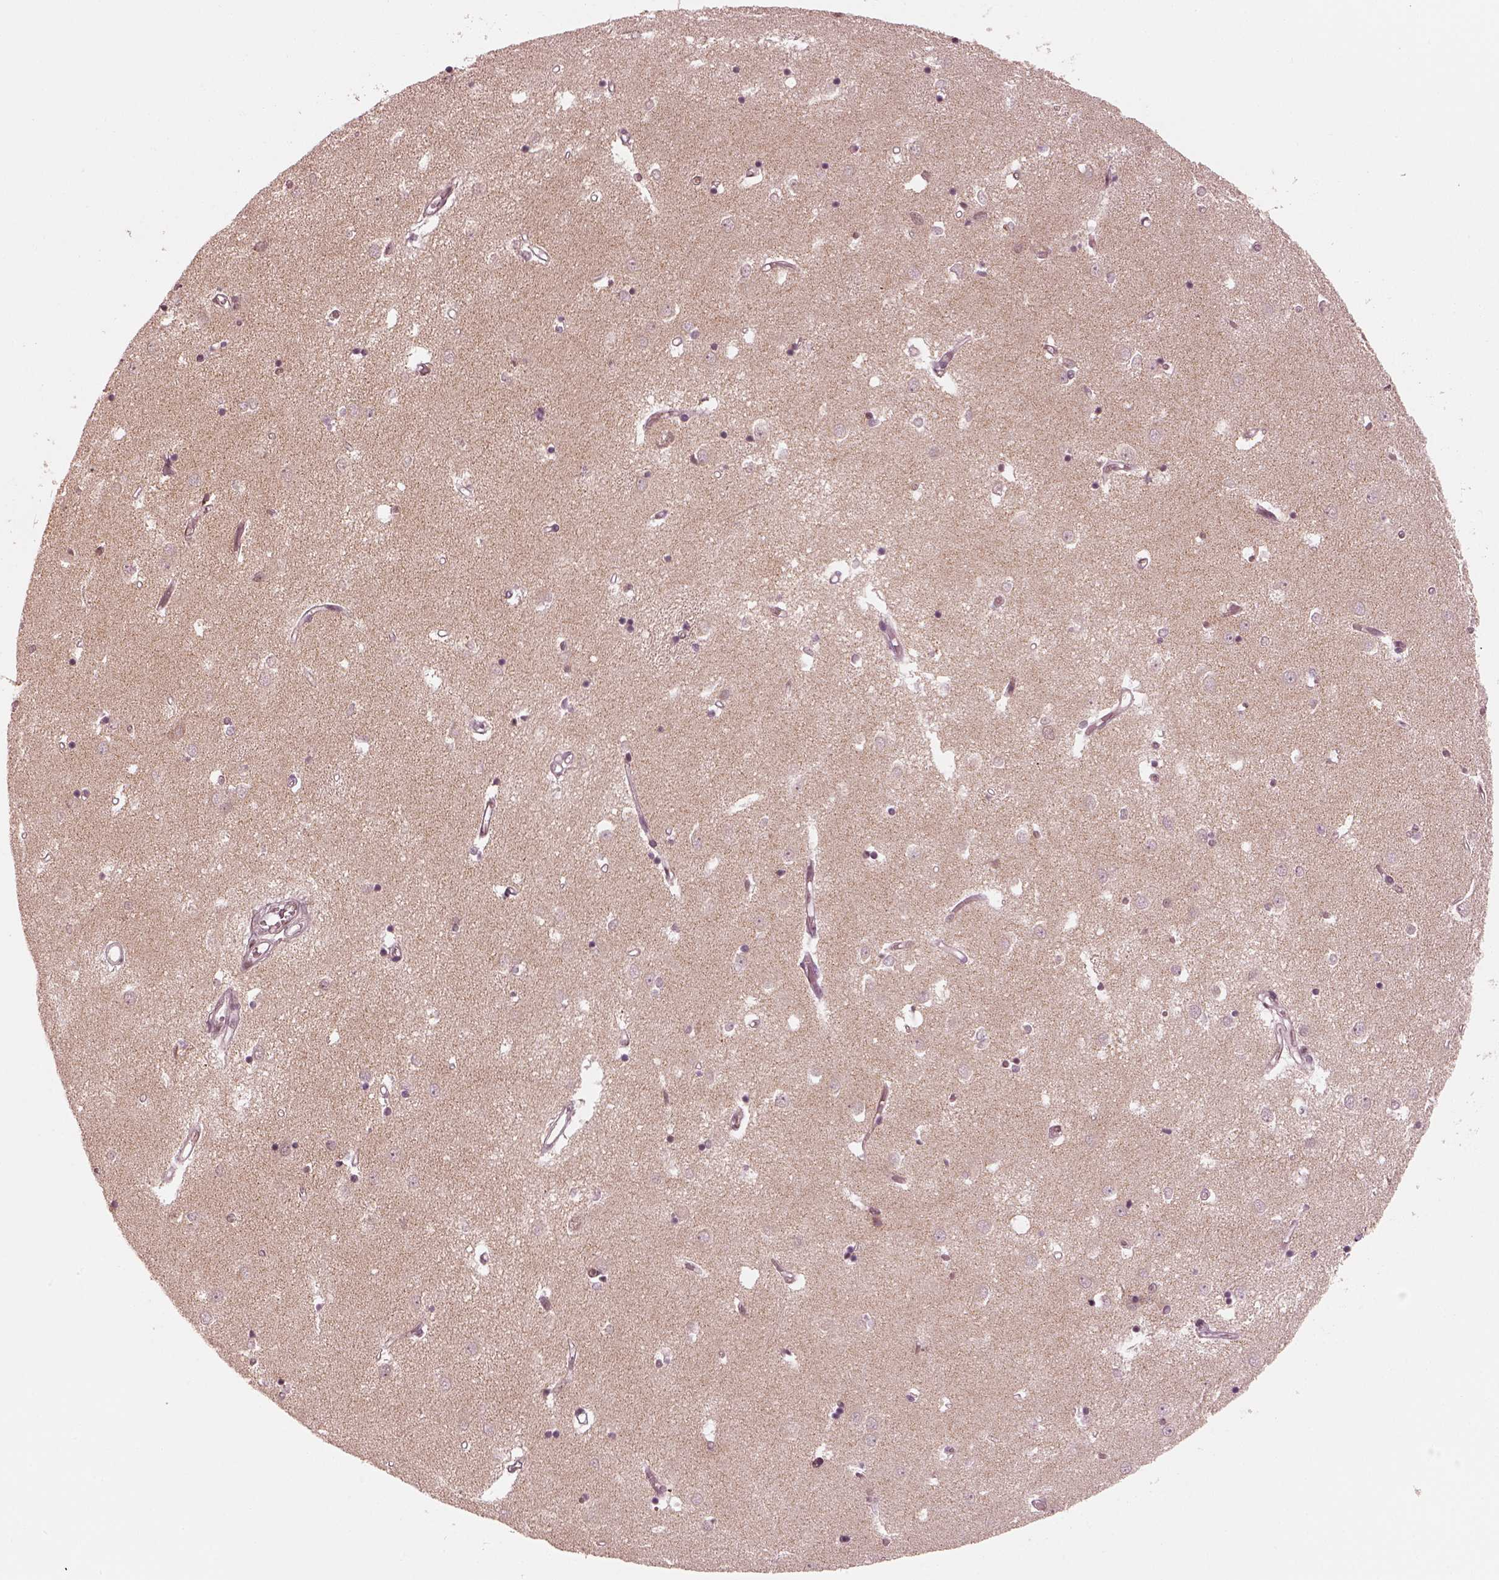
{"staining": {"intensity": "negative", "quantity": "none", "location": "none"}, "tissue": "caudate", "cell_type": "Glial cells", "image_type": "normal", "snomed": [{"axis": "morphology", "description": "Normal tissue, NOS"}, {"axis": "topography", "description": "Lateral ventricle wall"}], "caption": "Immunohistochemical staining of unremarkable caudate demonstrates no significant staining in glial cells.", "gene": "IQCB1", "patient": {"sex": "male", "age": 54}}